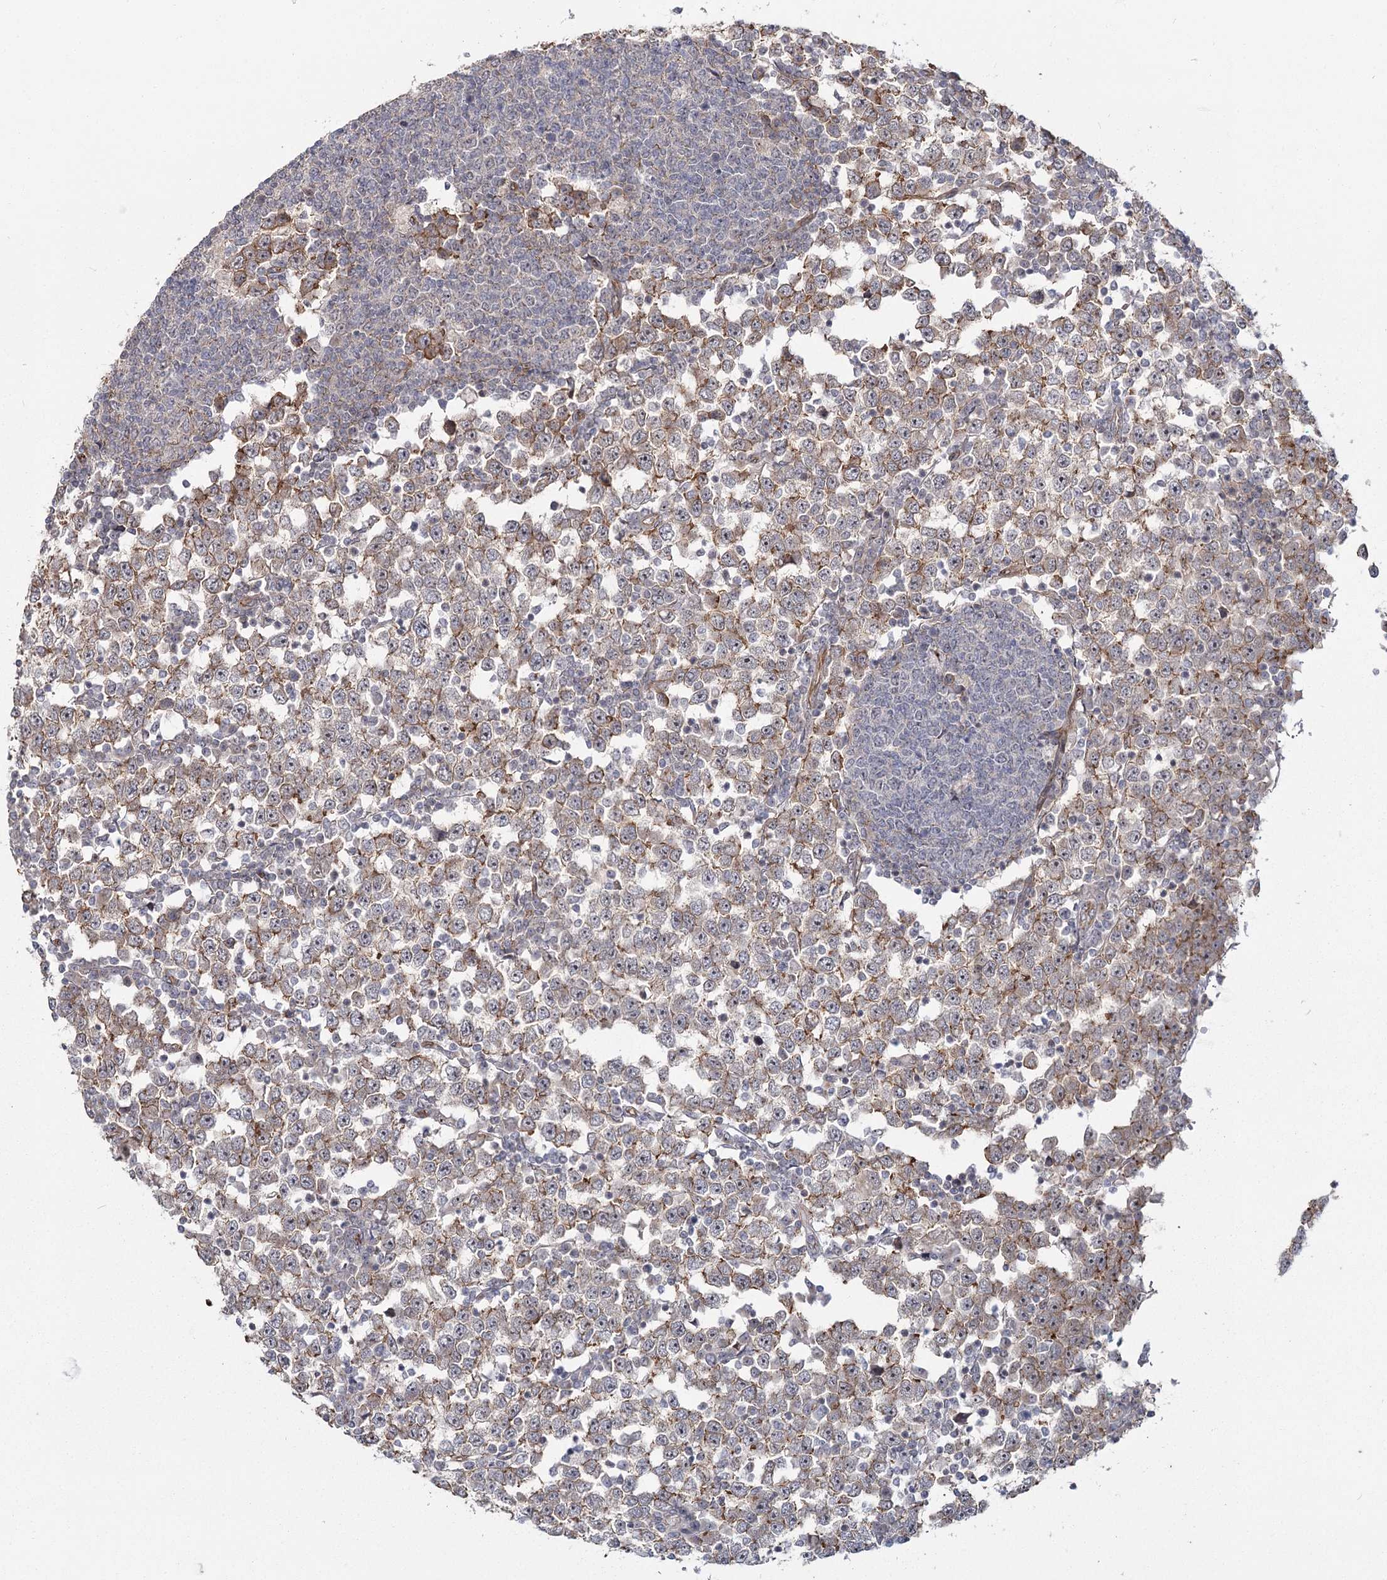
{"staining": {"intensity": "weak", "quantity": "<25%", "location": "cytoplasmic/membranous"}, "tissue": "testis cancer", "cell_type": "Tumor cells", "image_type": "cancer", "snomed": [{"axis": "morphology", "description": "Seminoma, NOS"}, {"axis": "topography", "description": "Testis"}], "caption": "Human testis cancer stained for a protein using IHC demonstrates no staining in tumor cells.", "gene": "RPP14", "patient": {"sex": "male", "age": 65}}